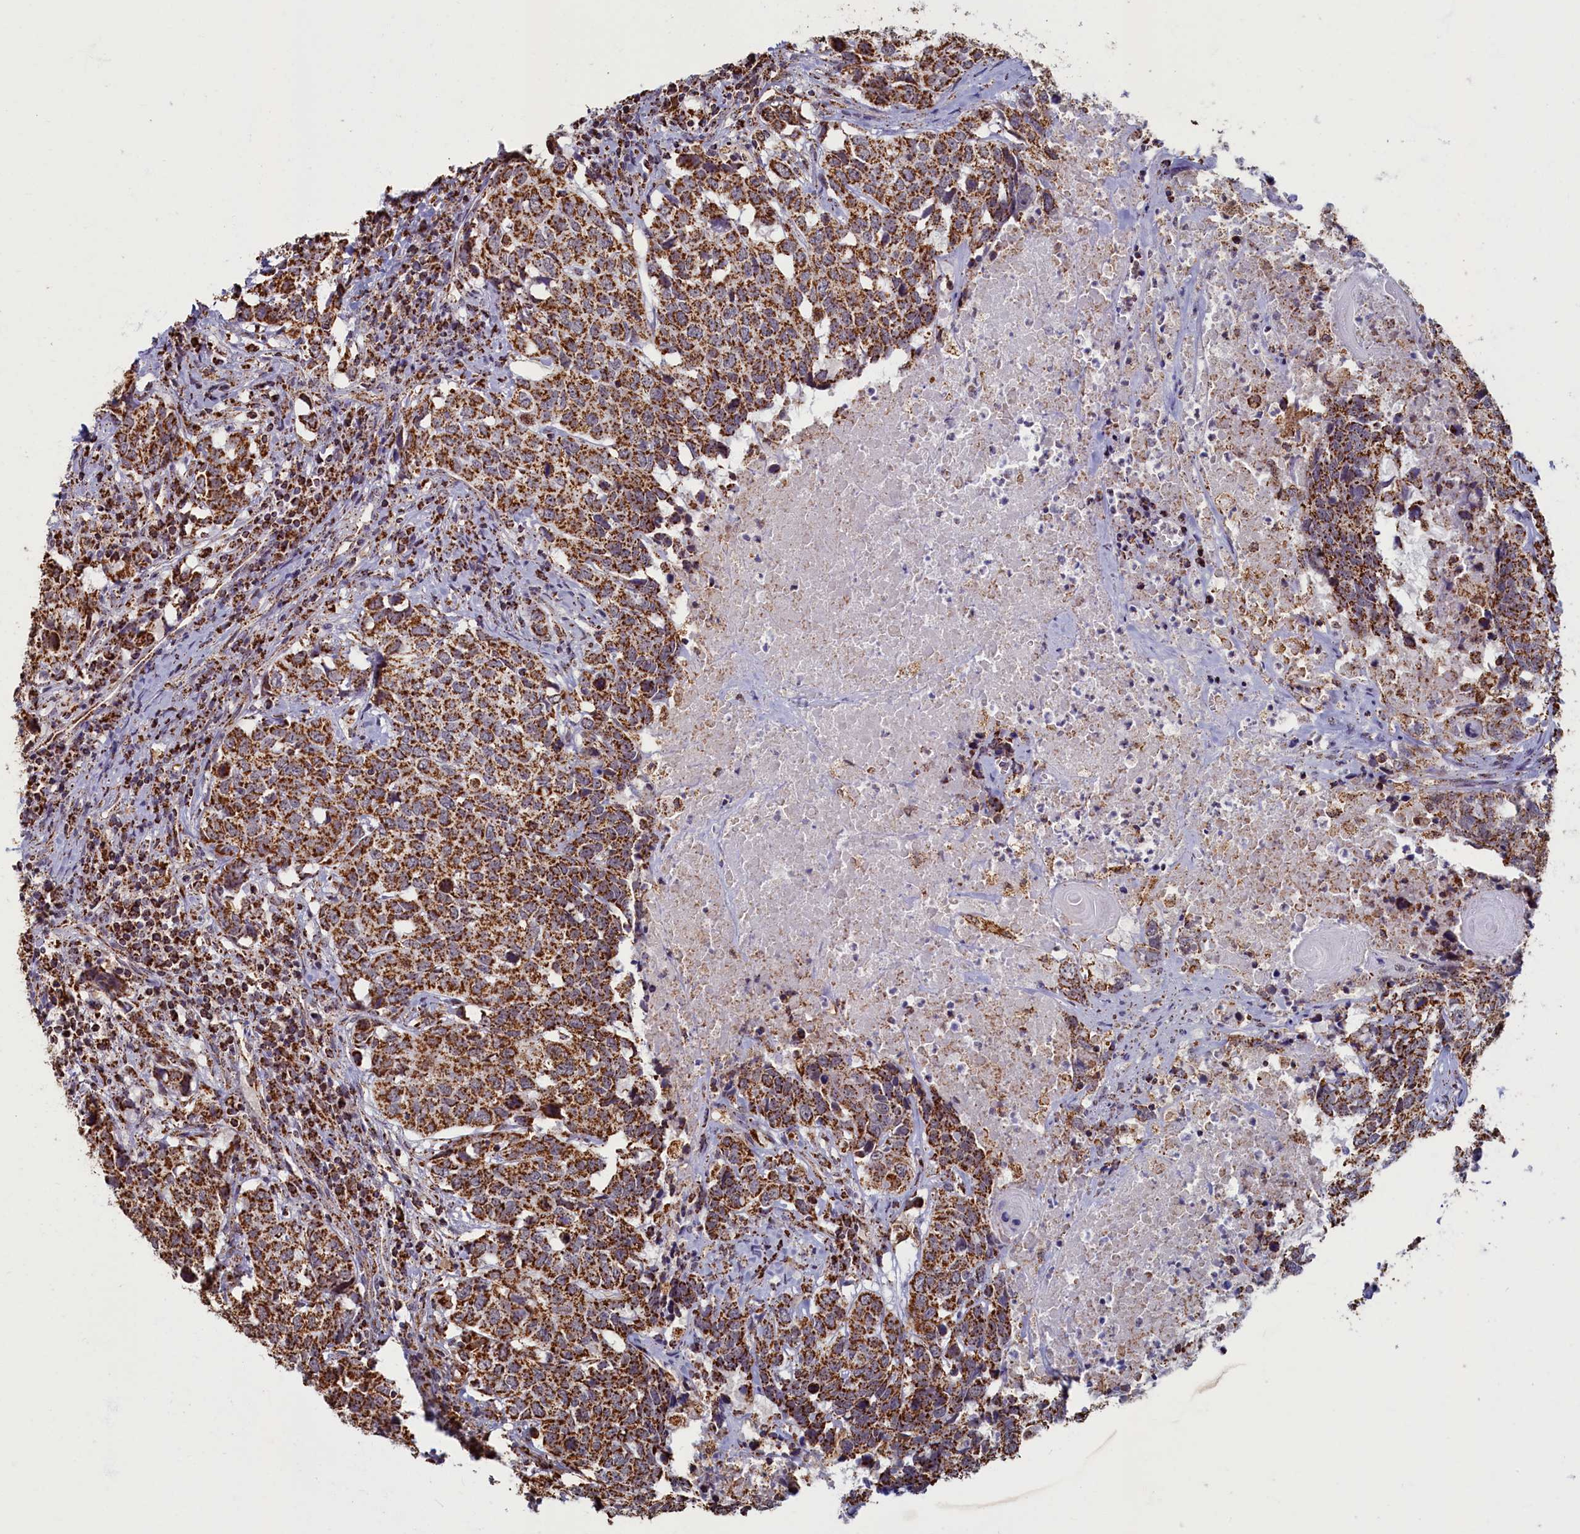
{"staining": {"intensity": "strong", "quantity": ">75%", "location": "cytoplasmic/membranous"}, "tissue": "head and neck cancer", "cell_type": "Tumor cells", "image_type": "cancer", "snomed": [{"axis": "morphology", "description": "Squamous cell carcinoma, NOS"}, {"axis": "topography", "description": "Head-Neck"}], "caption": "Head and neck cancer (squamous cell carcinoma) stained for a protein (brown) displays strong cytoplasmic/membranous positive staining in approximately >75% of tumor cells.", "gene": "SPR", "patient": {"sex": "male", "age": 66}}